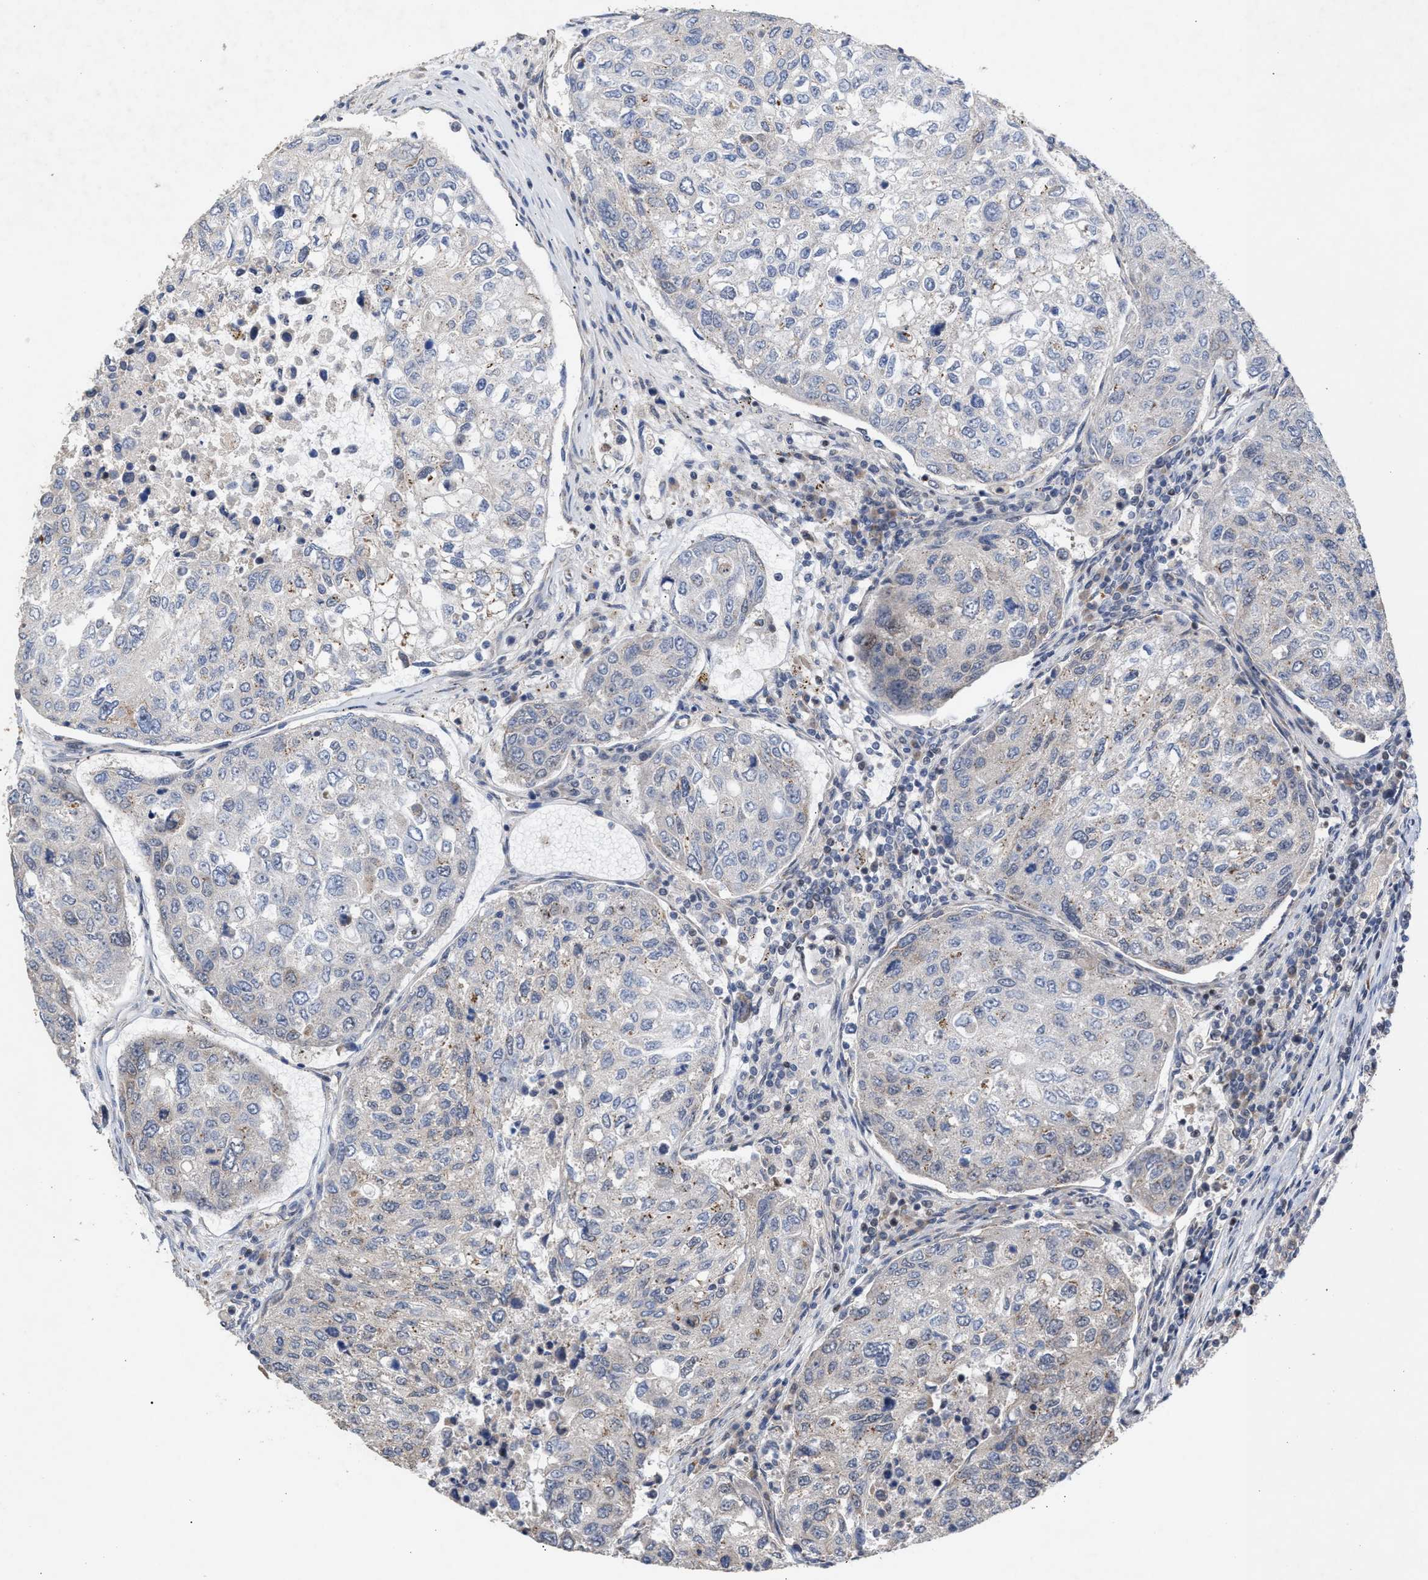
{"staining": {"intensity": "negative", "quantity": "none", "location": "none"}, "tissue": "urothelial cancer", "cell_type": "Tumor cells", "image_type": "cancer", "snomed": [{"axis": "morphology", "description": "Urothelial carcinoma, High grade"}, {"axis": "topography", "description": "Lymph node"}, {"axis": "topography", "description": "Urinary bladder"}], "caption": "This is an IHC image of human urothelial cancer. There is no positivity in tumor cells.", "gene": "MKNK2", "patient": {"sex": "male", "age": 51}}